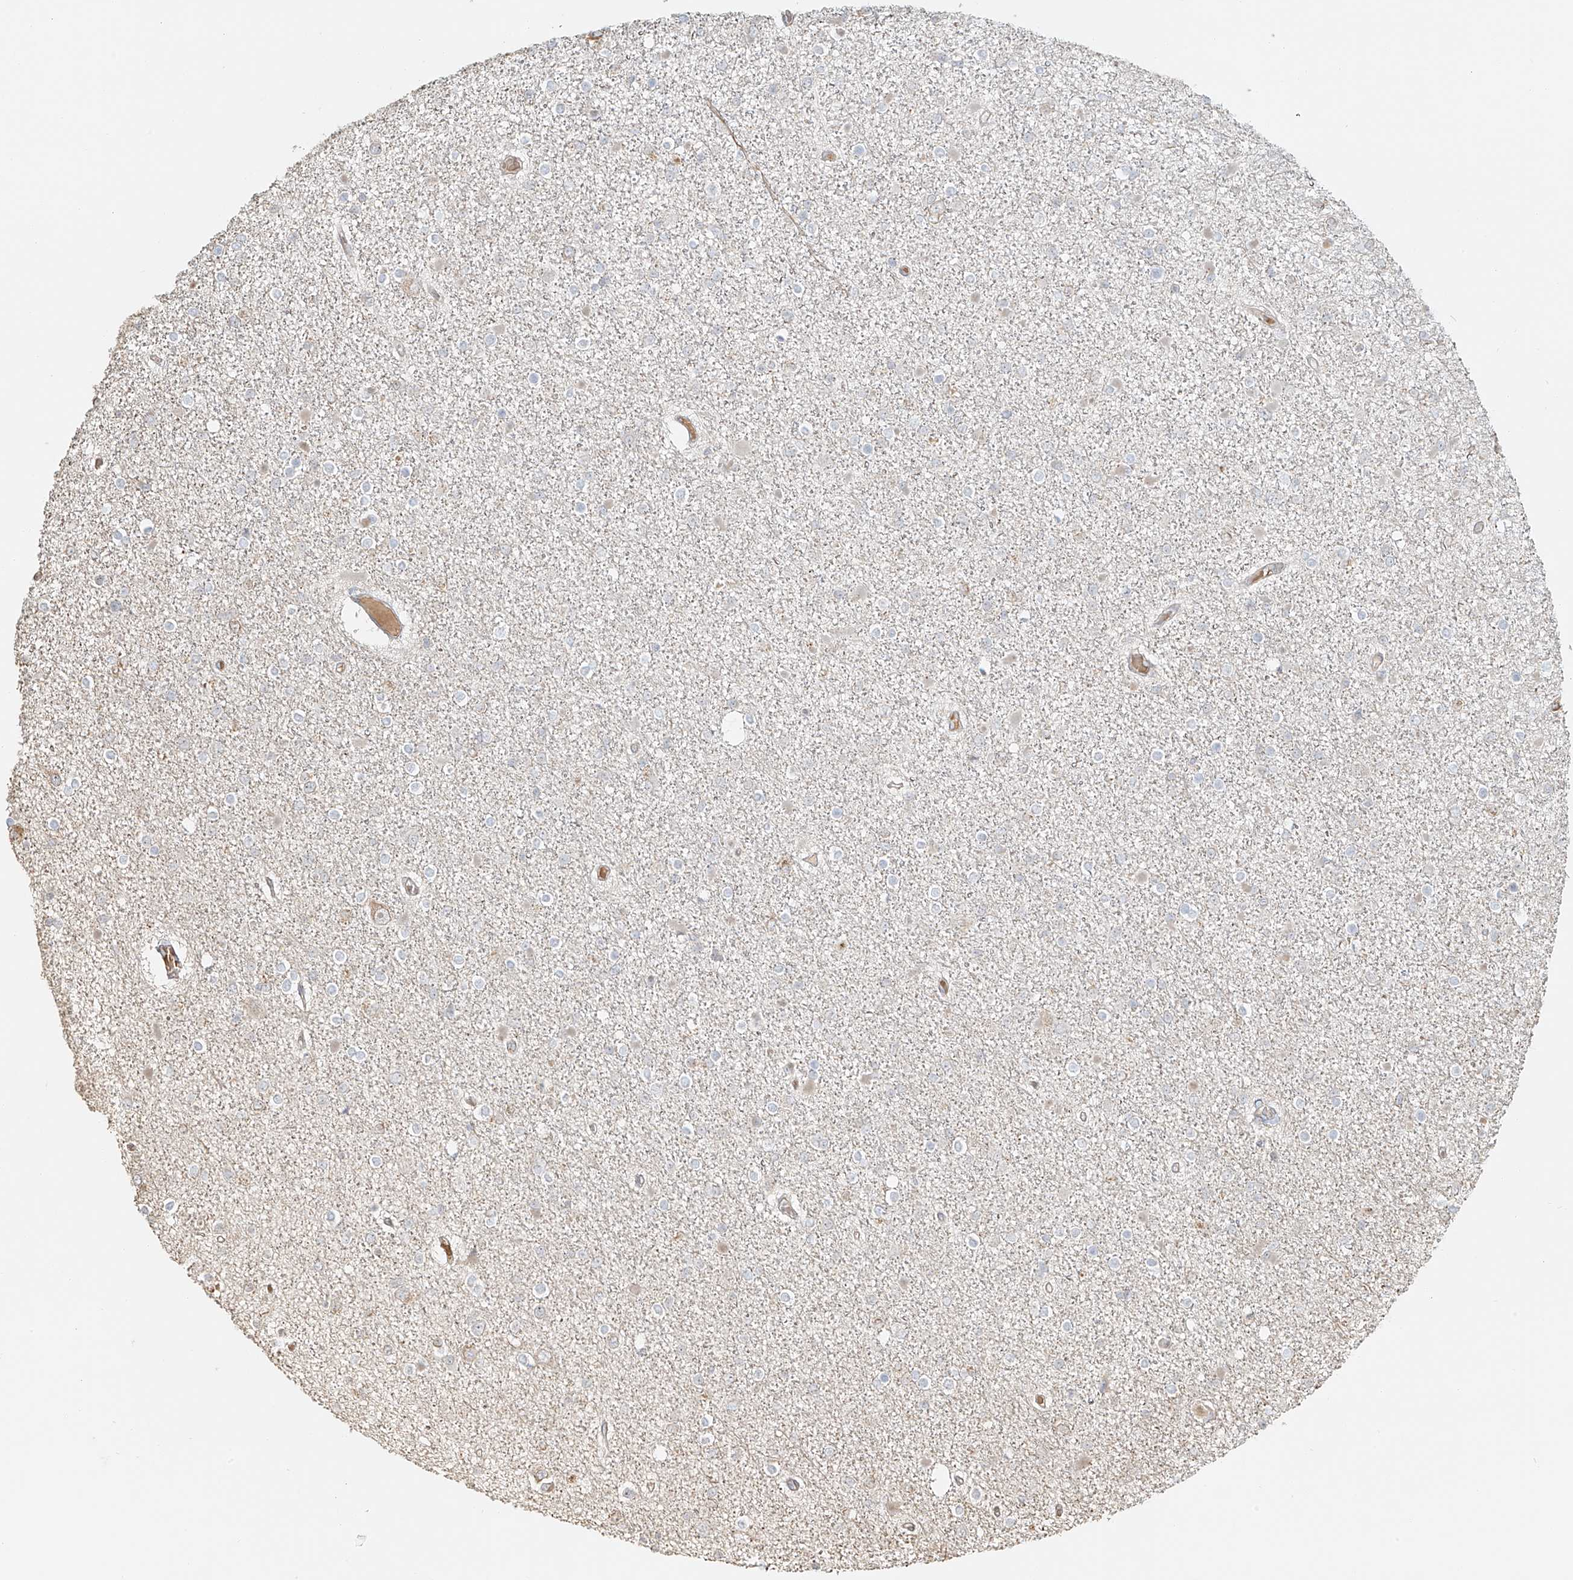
{"staining": {"intensity": "negative", "quantity": "none", "location": "none"}, "tissue": "glioma", "cell_type": "Tumor cells", "image_type": "cancer", "snomed": [{"axis": "morphology", "description": "Glioma, malignant, Low grade"}, {"axis": "topography", "description": "Brain"}], "caption": "Micrograph shows no protein expression in tumor cells of glioma tissue.", "gene": "UPK1B", "patient": {"sex": "female", "age": 22}}